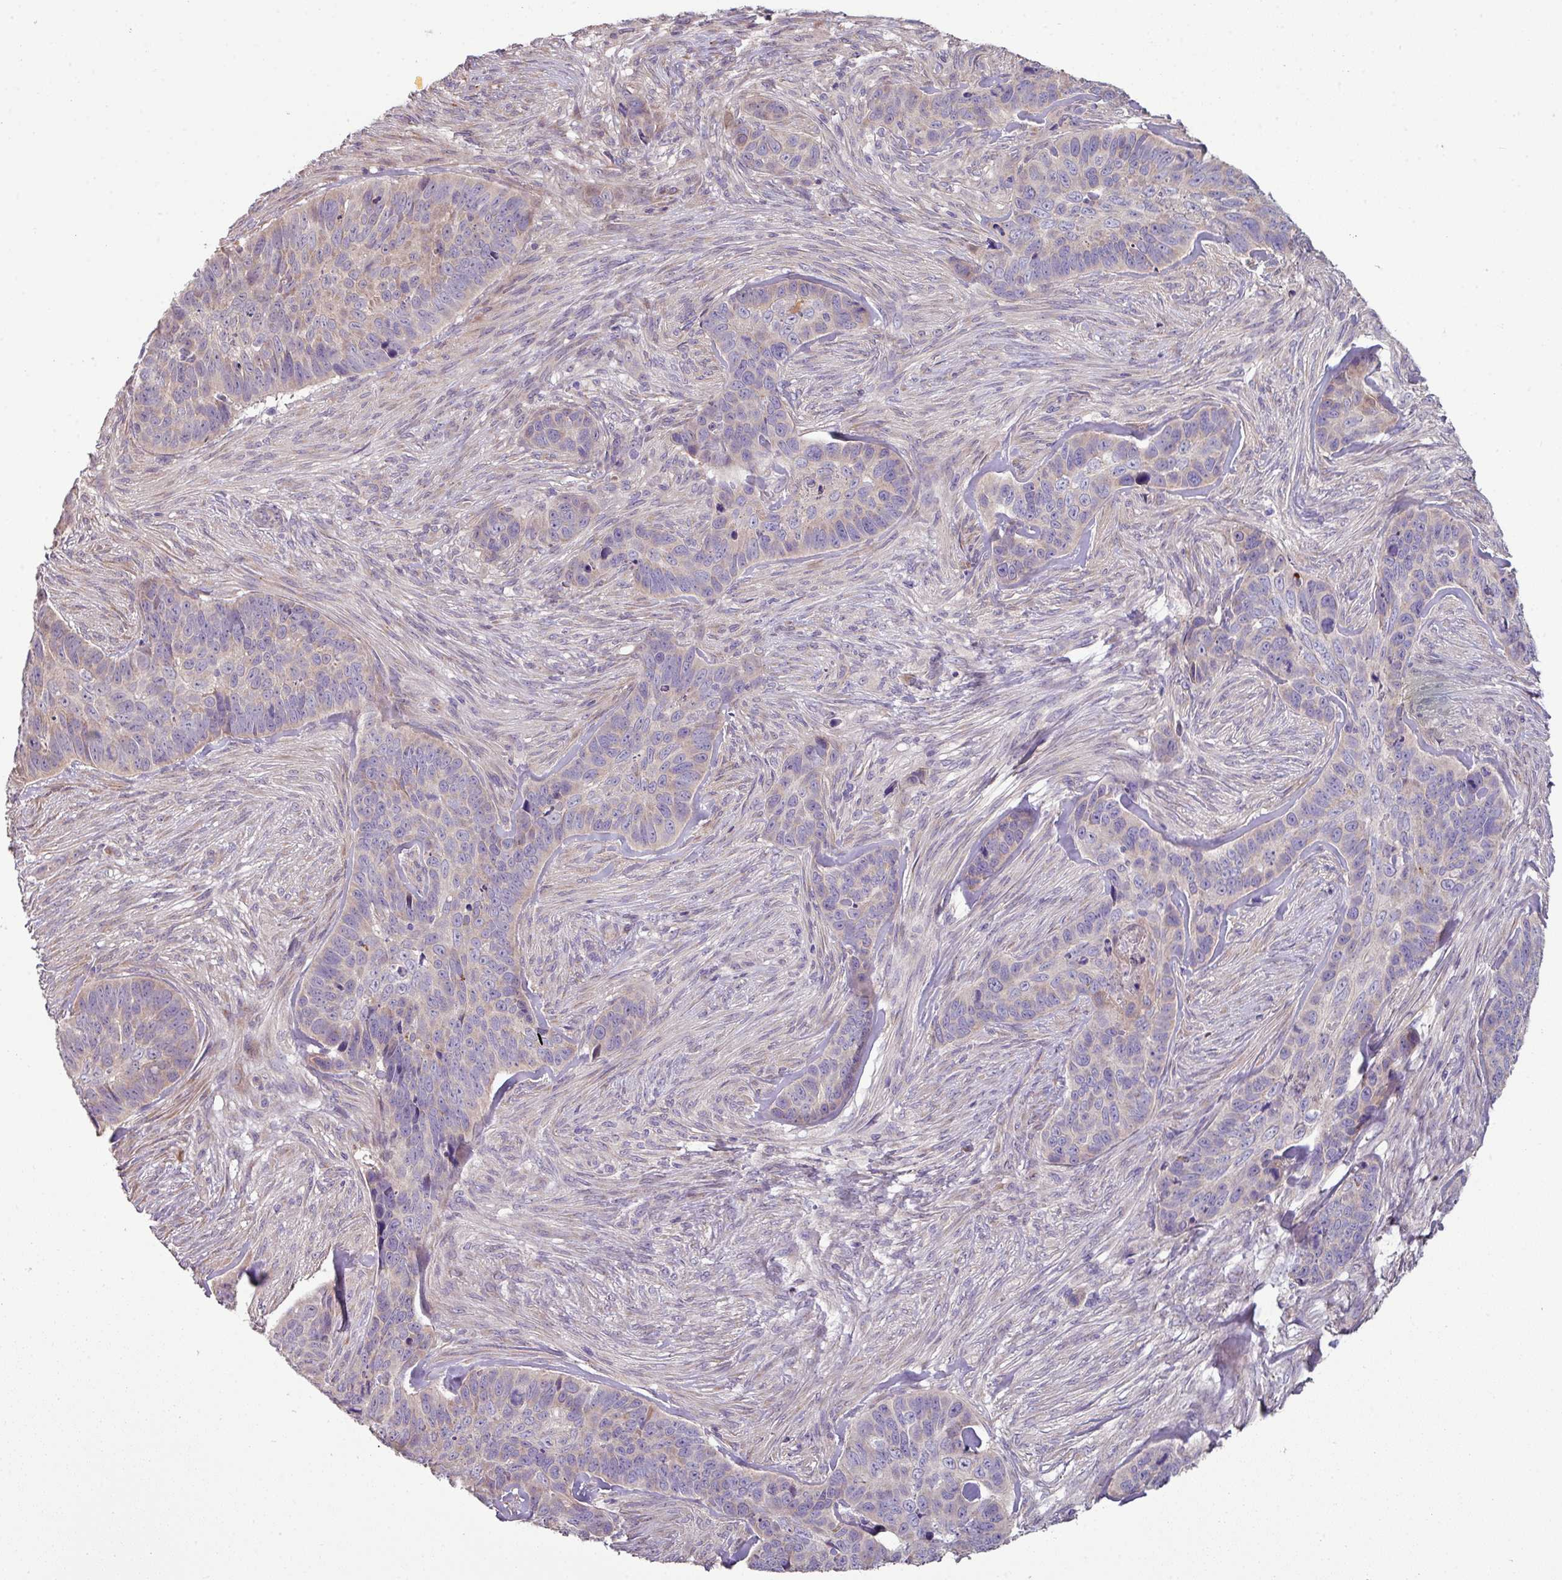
{"staining": {"intensity": "negative", "quantity": "none", "location": "none"}, "tissue": "skin cancer", "cell_type": "Tumor cells", "image_type": "cancer", "snomed": [{"axis": "morphology", "description": "Basal cell carcinoma"}, {"axis": "topography", "description": "Skin"}], "caption": "This photomicrograph is of skin cancer stained with IHC to label a protein in brown with the nuclei are counter-stained blue. There is no staining in tumor cells.", "gene": "LRRC9", "patient": {"sex": "female", "age": 82}}